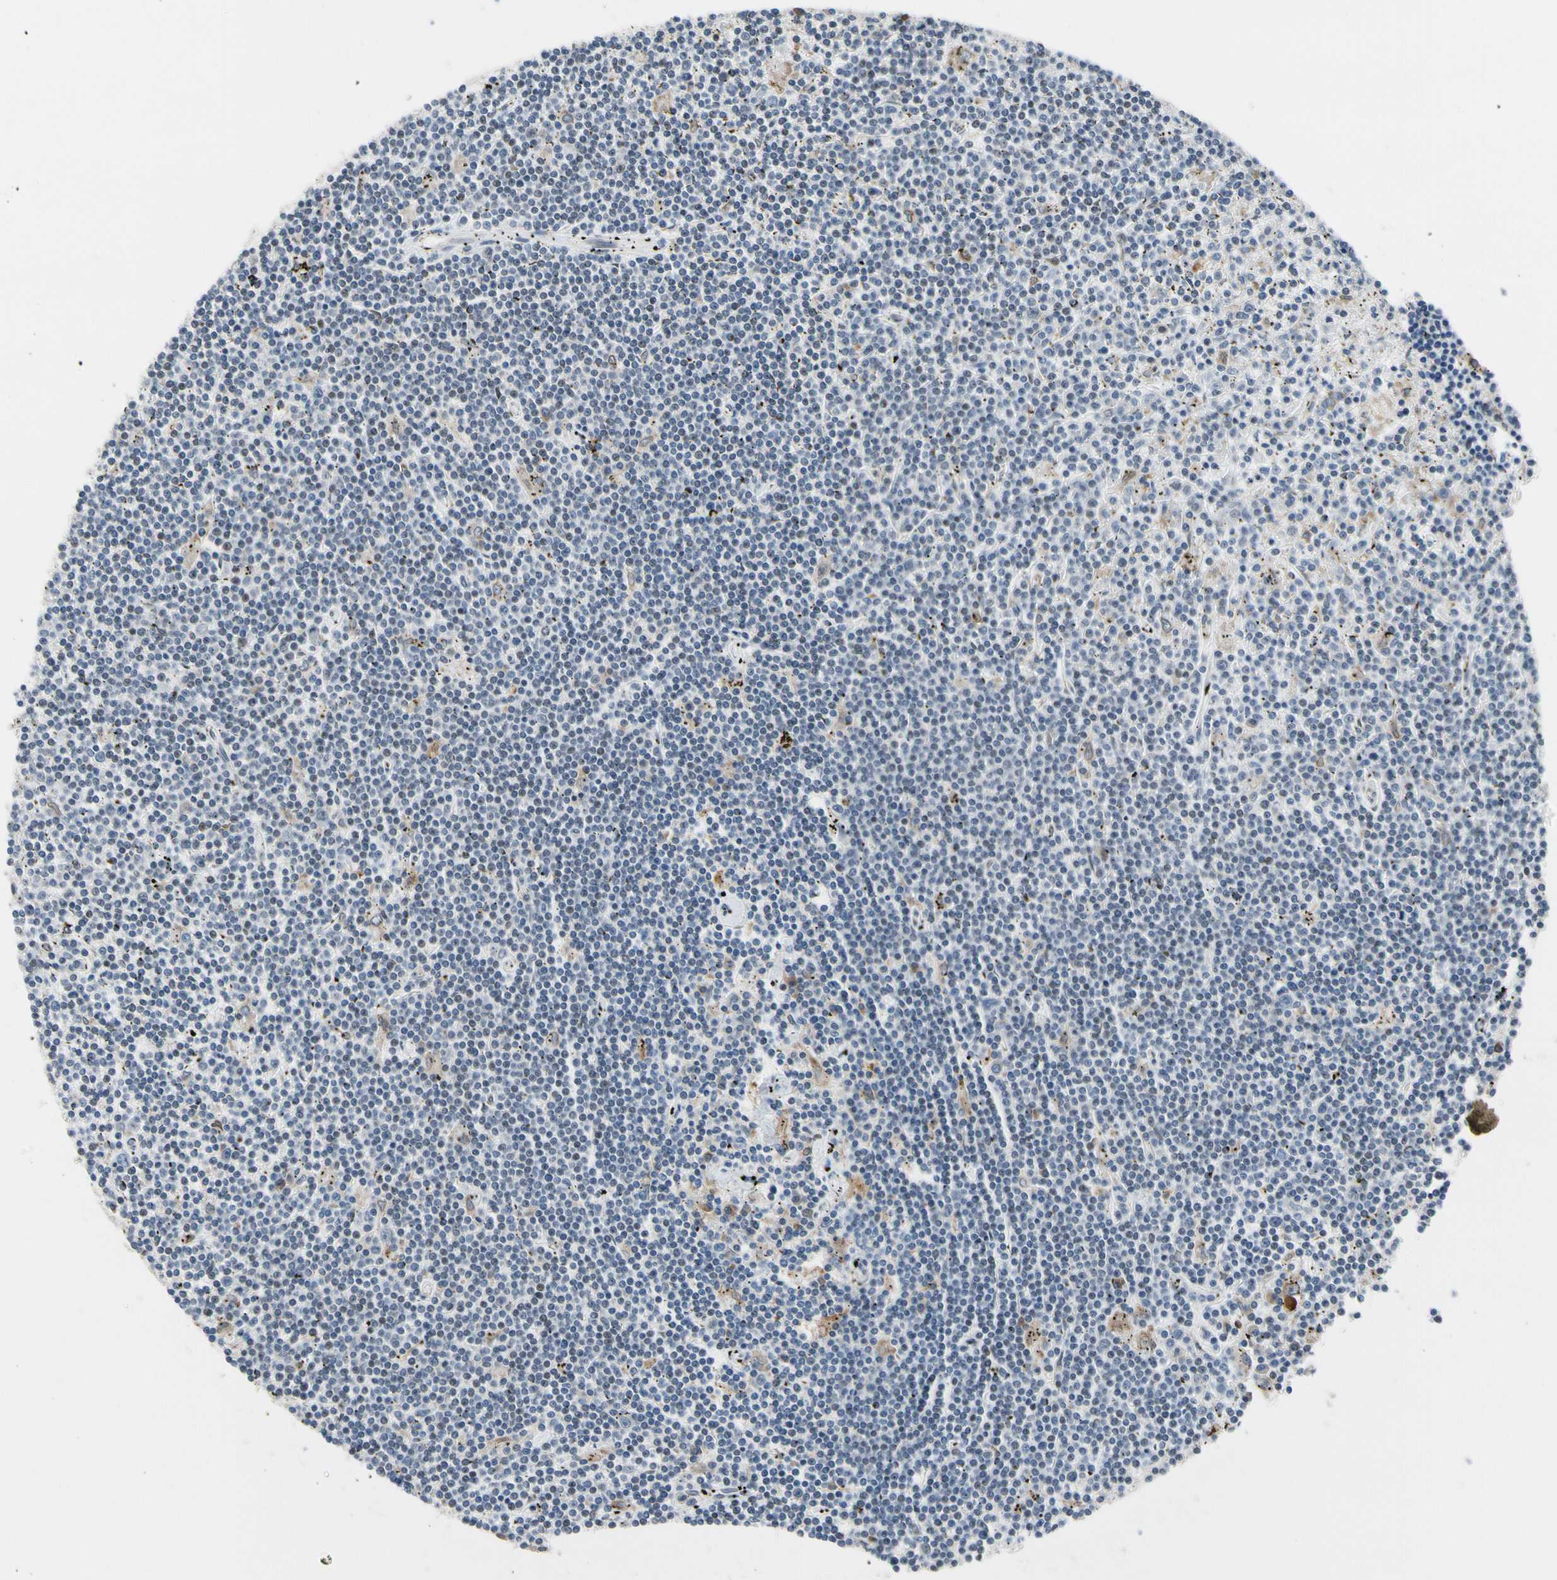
{"staining": {"intensity": "negative", "quantity": "none", "location": "none"}, "tissue": "lymphoma", "cell_type": "Tumor cells", "image_type": "cancer", "snomed": [{"axis": "morphology", "description": "Malignant lymphoma, non-Hodgkin's type, Low grade"}, {"axis": "topography", "description": "Spleen"}], "caption": "Tumor cells show no significant positivity in lymphoma.", "gene": "TMED7", "patient": {"sex": "male", "age": 76}}